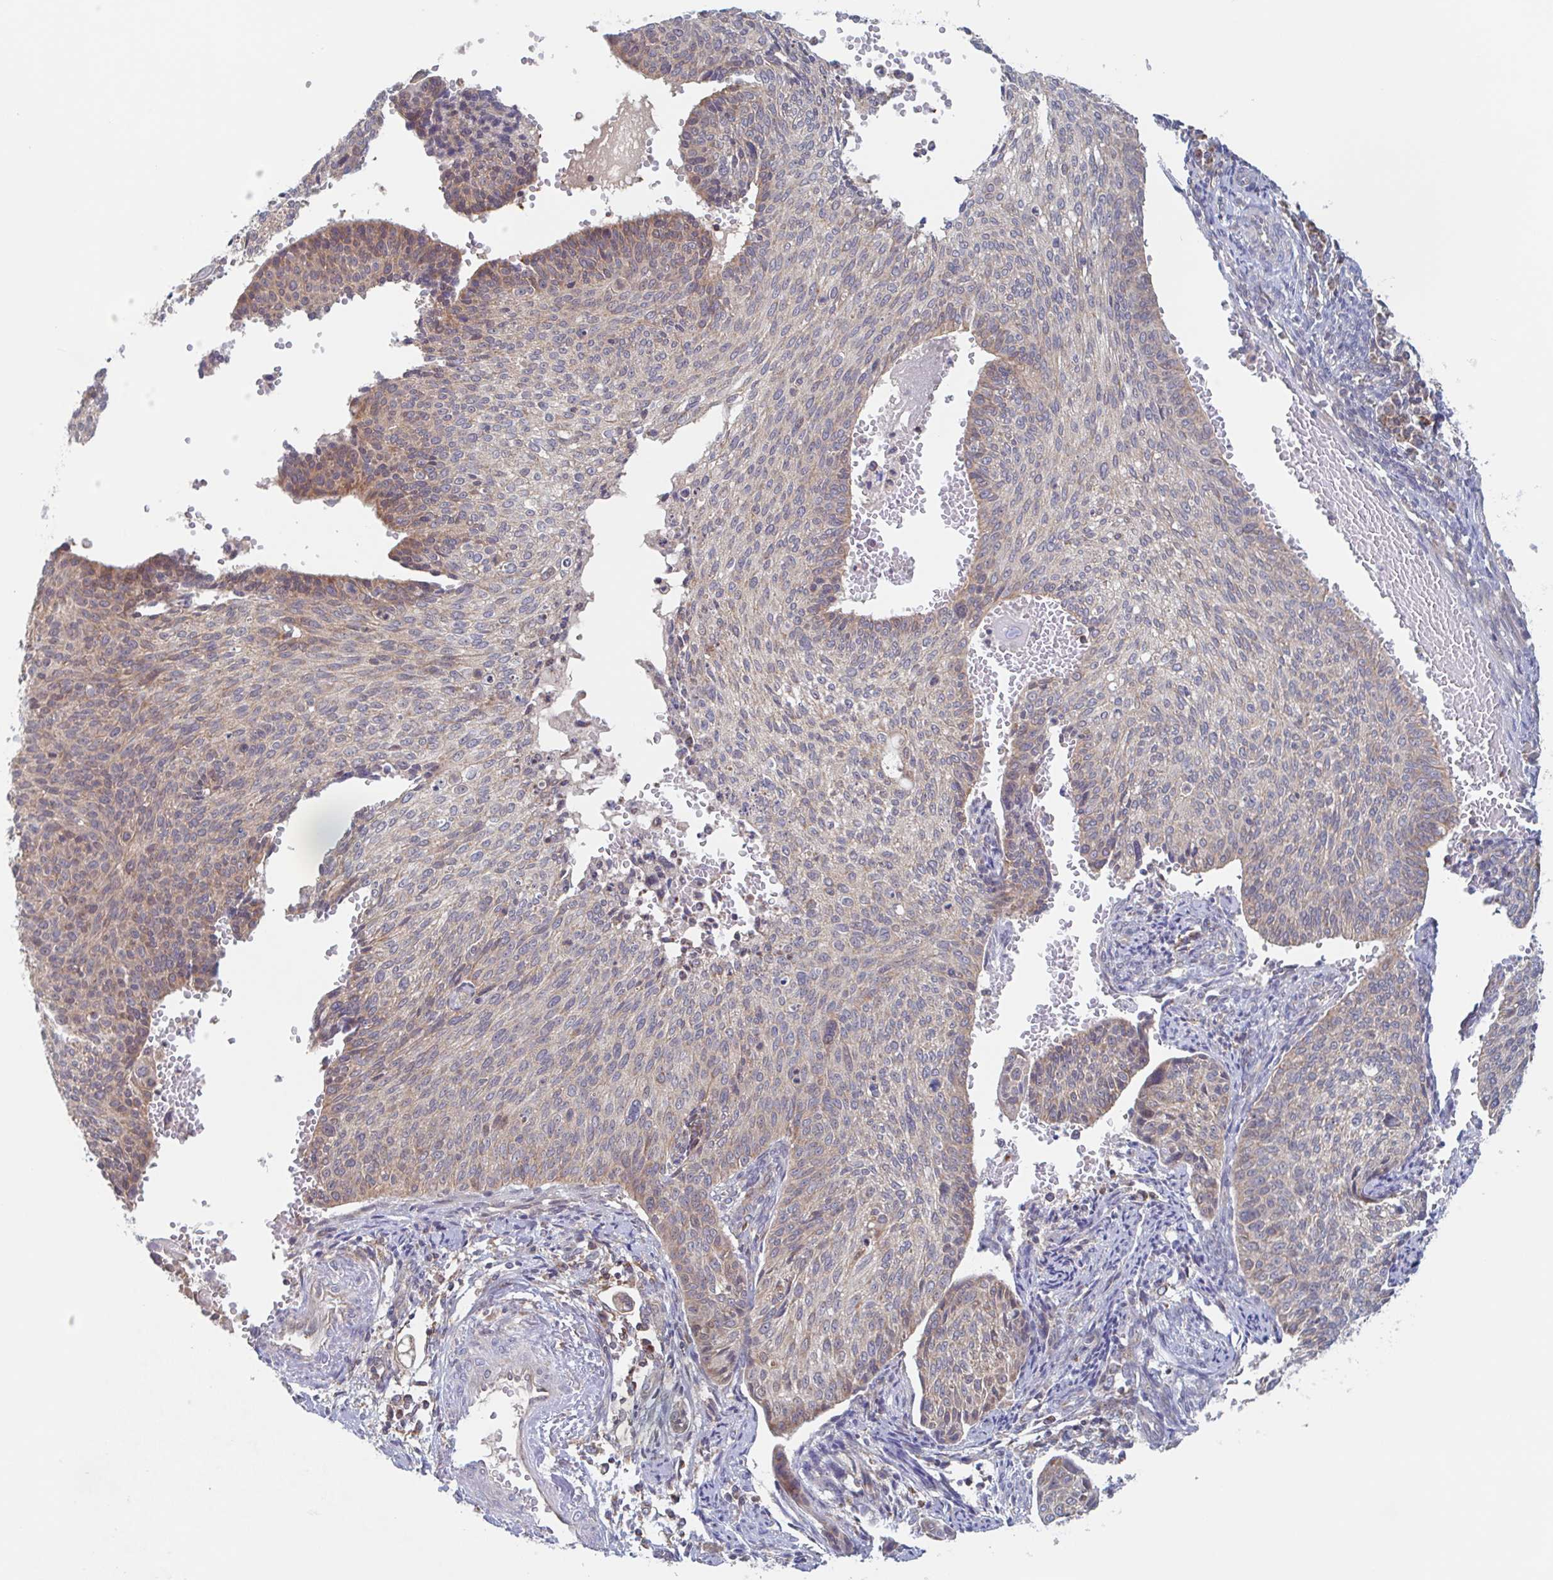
{"staining": {"intensity": "weak", "quantity": "25%-75%", "location": "cytoplasmic/membranous"}, "tissue": "cervical cancer", "cell_type": "Tumor cells", "image_type": "cancer", "snomed": [{"axis": "morphology", "description": "Squamous cell carcinoma, NOS"}, {"axis": "topography", "description": "Cervix"}], "caption": "IHC (DAB (3,3'-diaminobenzidine)) staining of human cervical cancer (squamous cell carcinoma) demonstrates weak cytoplasmic/membranous protein positivity in about 25%-75% of tumor cells.", "gene": "SURF1", "patient": {"sex": "female", "age": 70}}